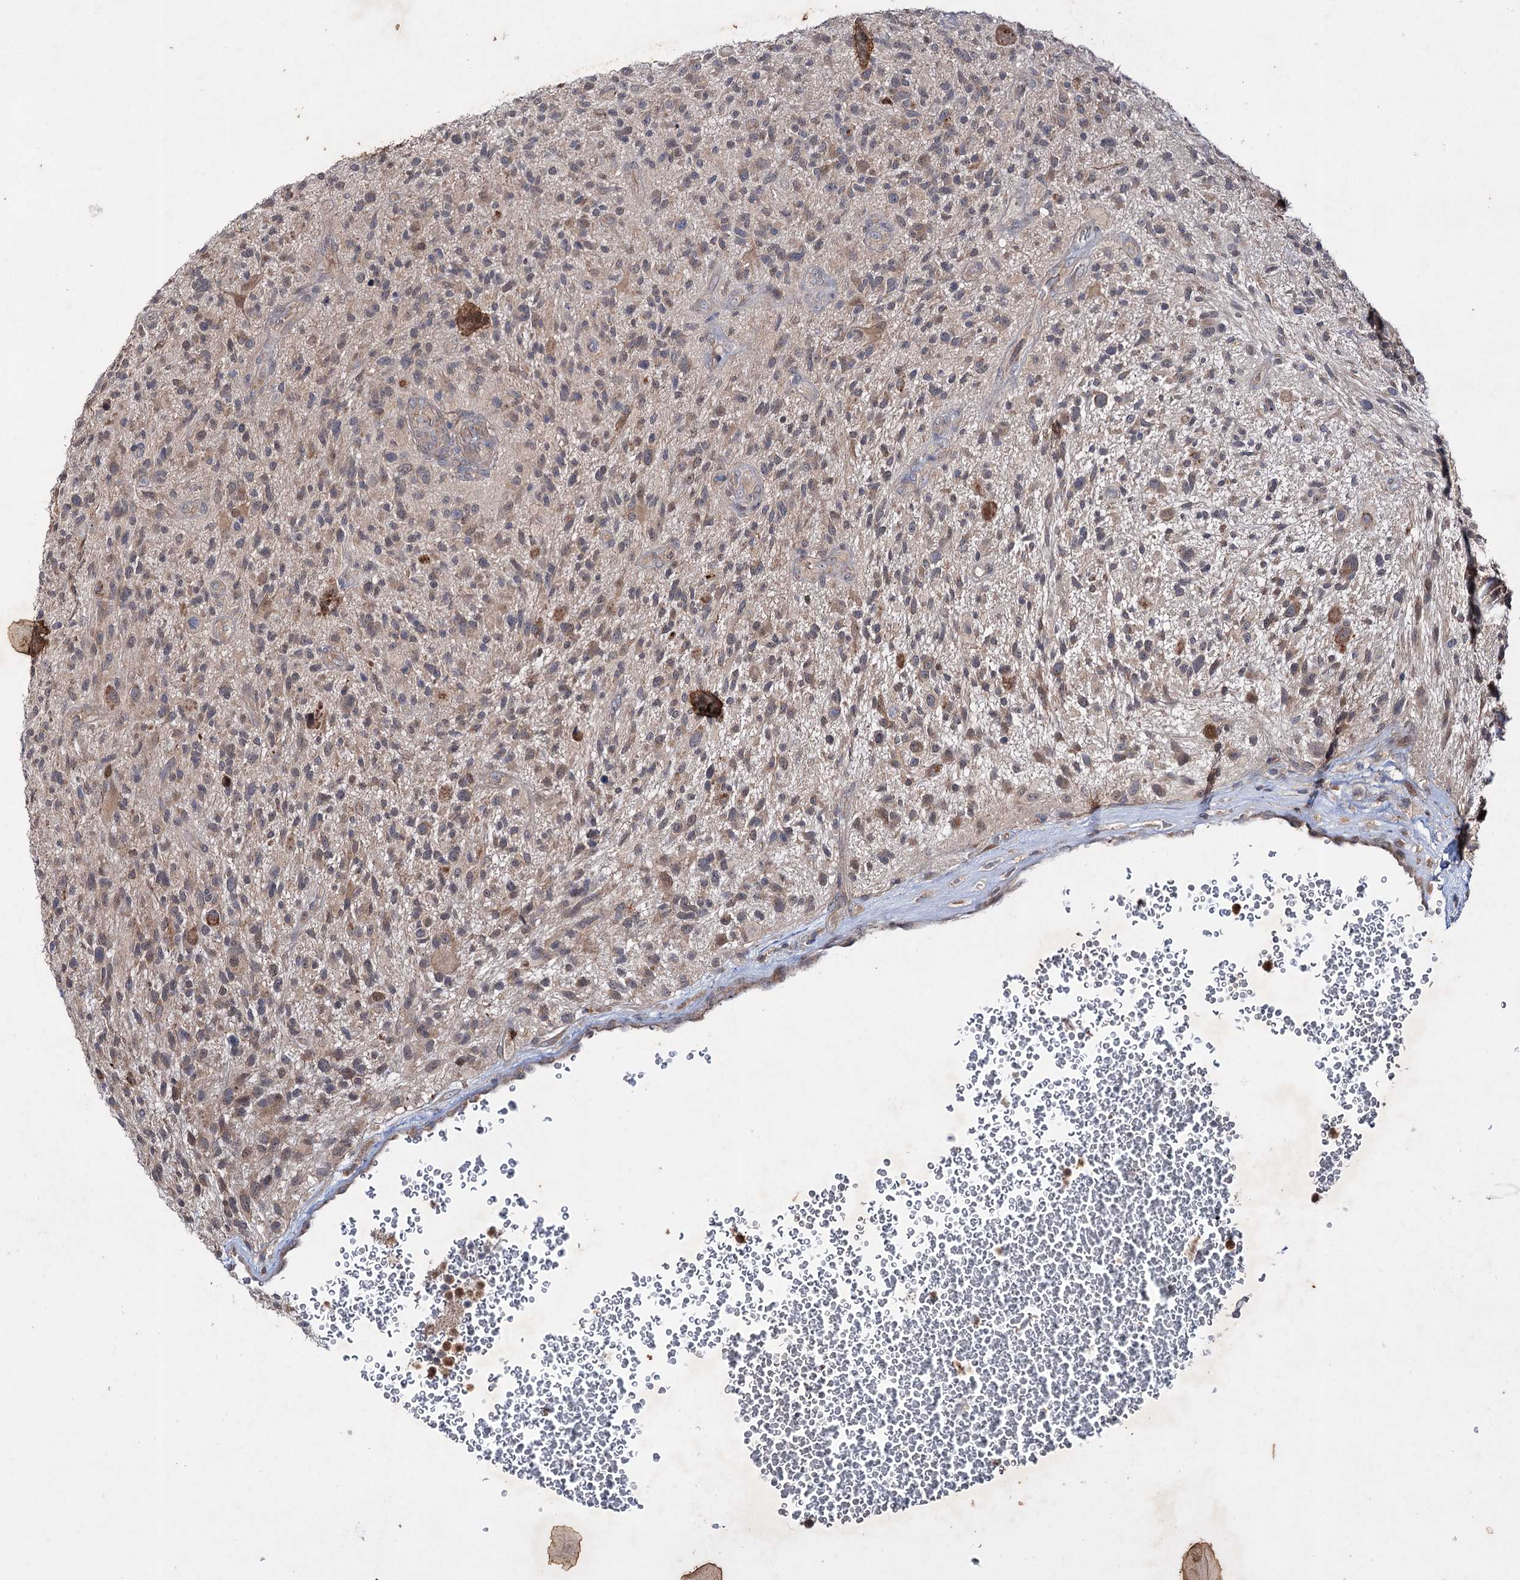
{"staining": {"intensity": "weak", "quantity": "25%-75%", "location": "cytoplasmic/membranous"}, "tissue": "glioma", "cell_type": "Tumor cells", "image_type": "cancer", "snomed": [{"axis": "morphology", "description": "Glioma, malignant, High grade"}, {"axis": "topography", "description": "Brain"}], "caption": "Immunohistochemical staining of glioma exhibits low levels of weak cytoplasmic/membranous expression in approximately 25%-75% of tumor cells. Nuclei are stained in blue.", "gene": "PTPN3", "patient": {"sex": "male", "age": 47}}